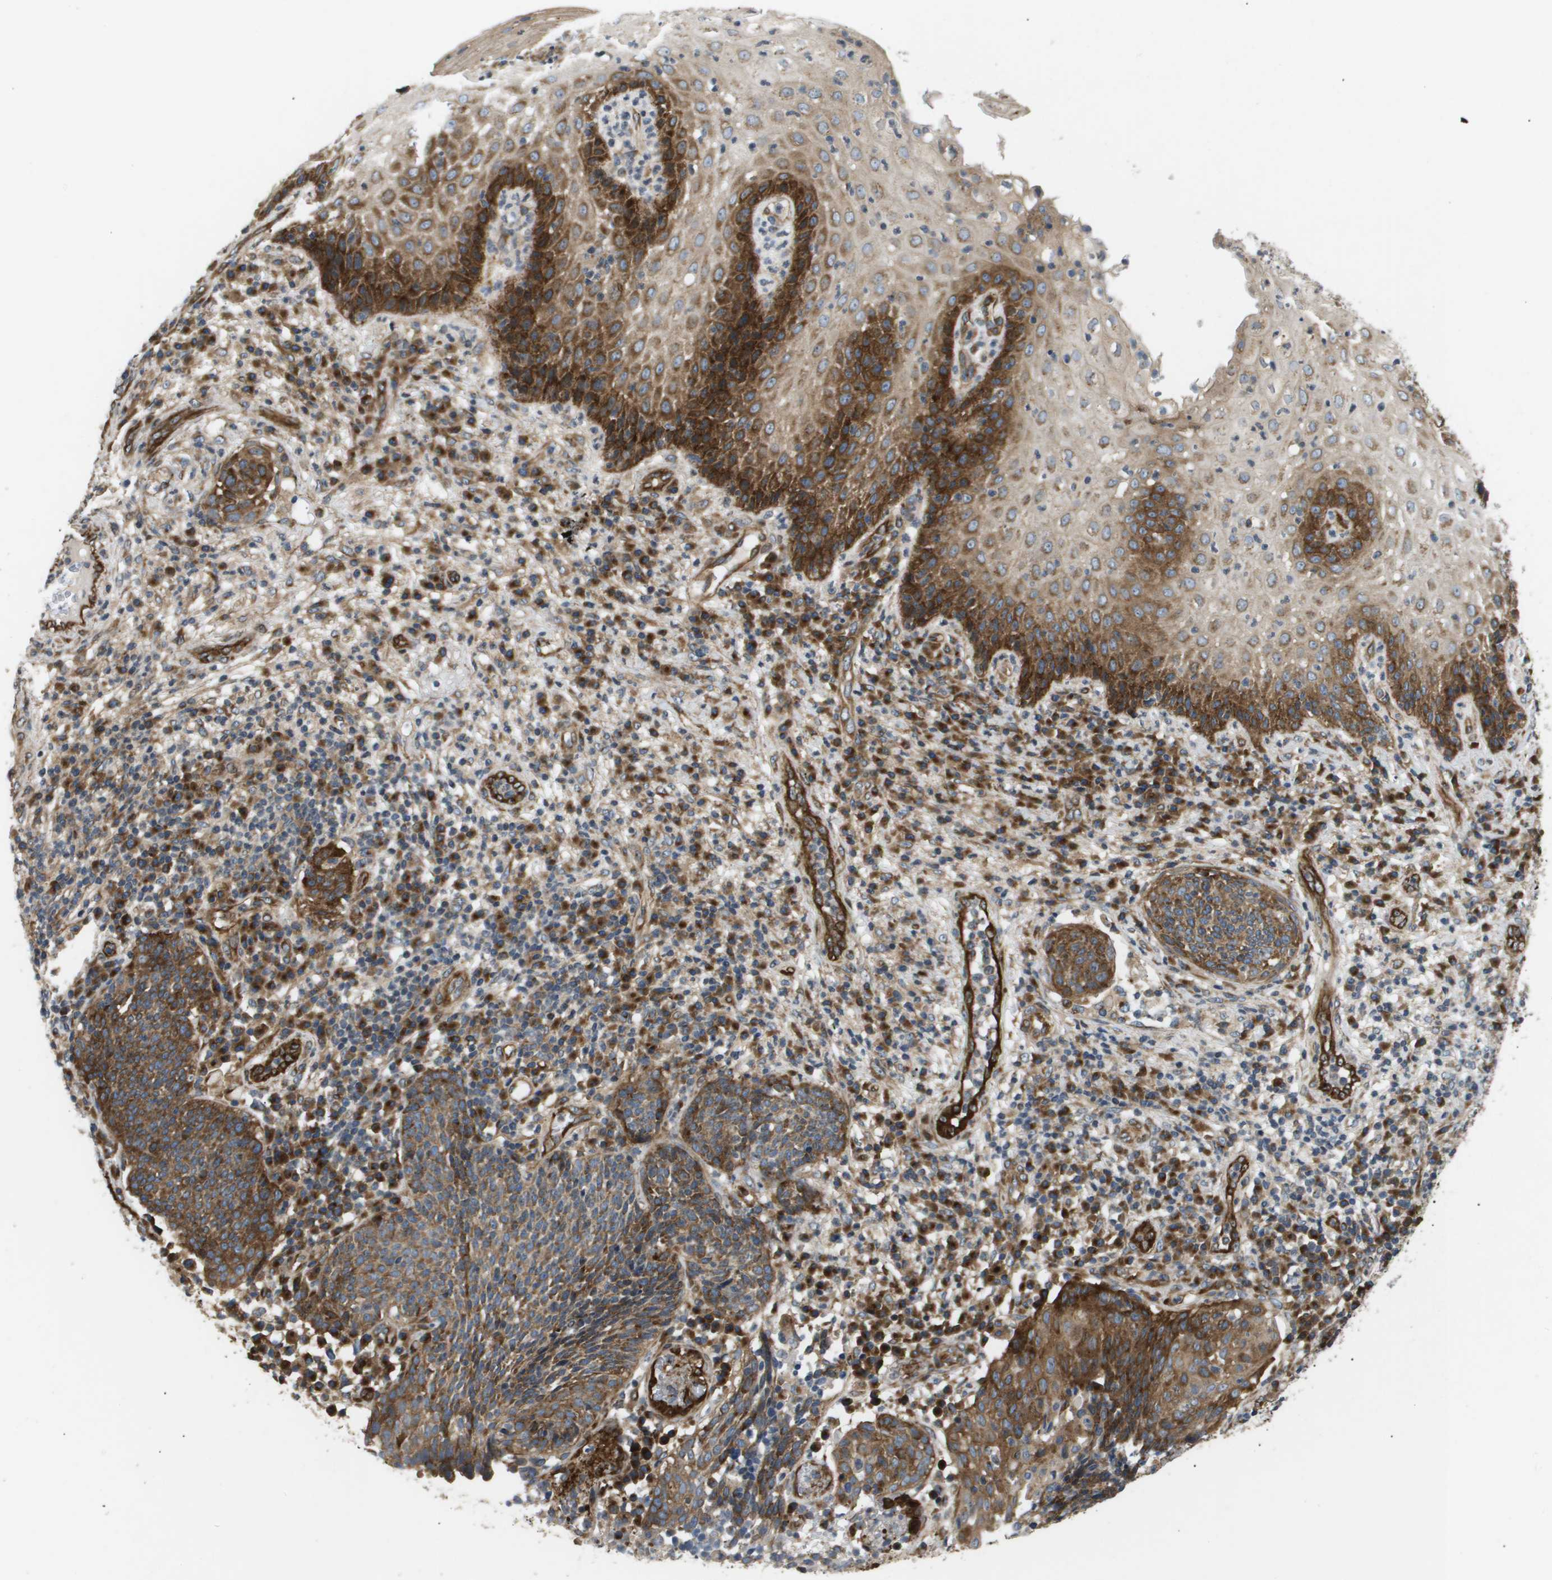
{"staining": {"intensity": "strong", "quantity": ">75%", "location": "cytoplasmic/membranous"}, "tissue": "cervical cancer", "cell_type": "Tumor cells", "image_type": "cancer", "snomed": [{"axis": "morphology", "description": "Squamous cell carcinoma, NOS"}, {"axis": "topography", "description": "Cervix"}], "caption": "The micrograph reveals a brown stain indicating the presence of a protein in the cytoplasmic/membranous of tumor cells in cervical squamous cell carcinoma.", "gene": "LYSMD3", "patient": {"sex": "female", "age": 34}}